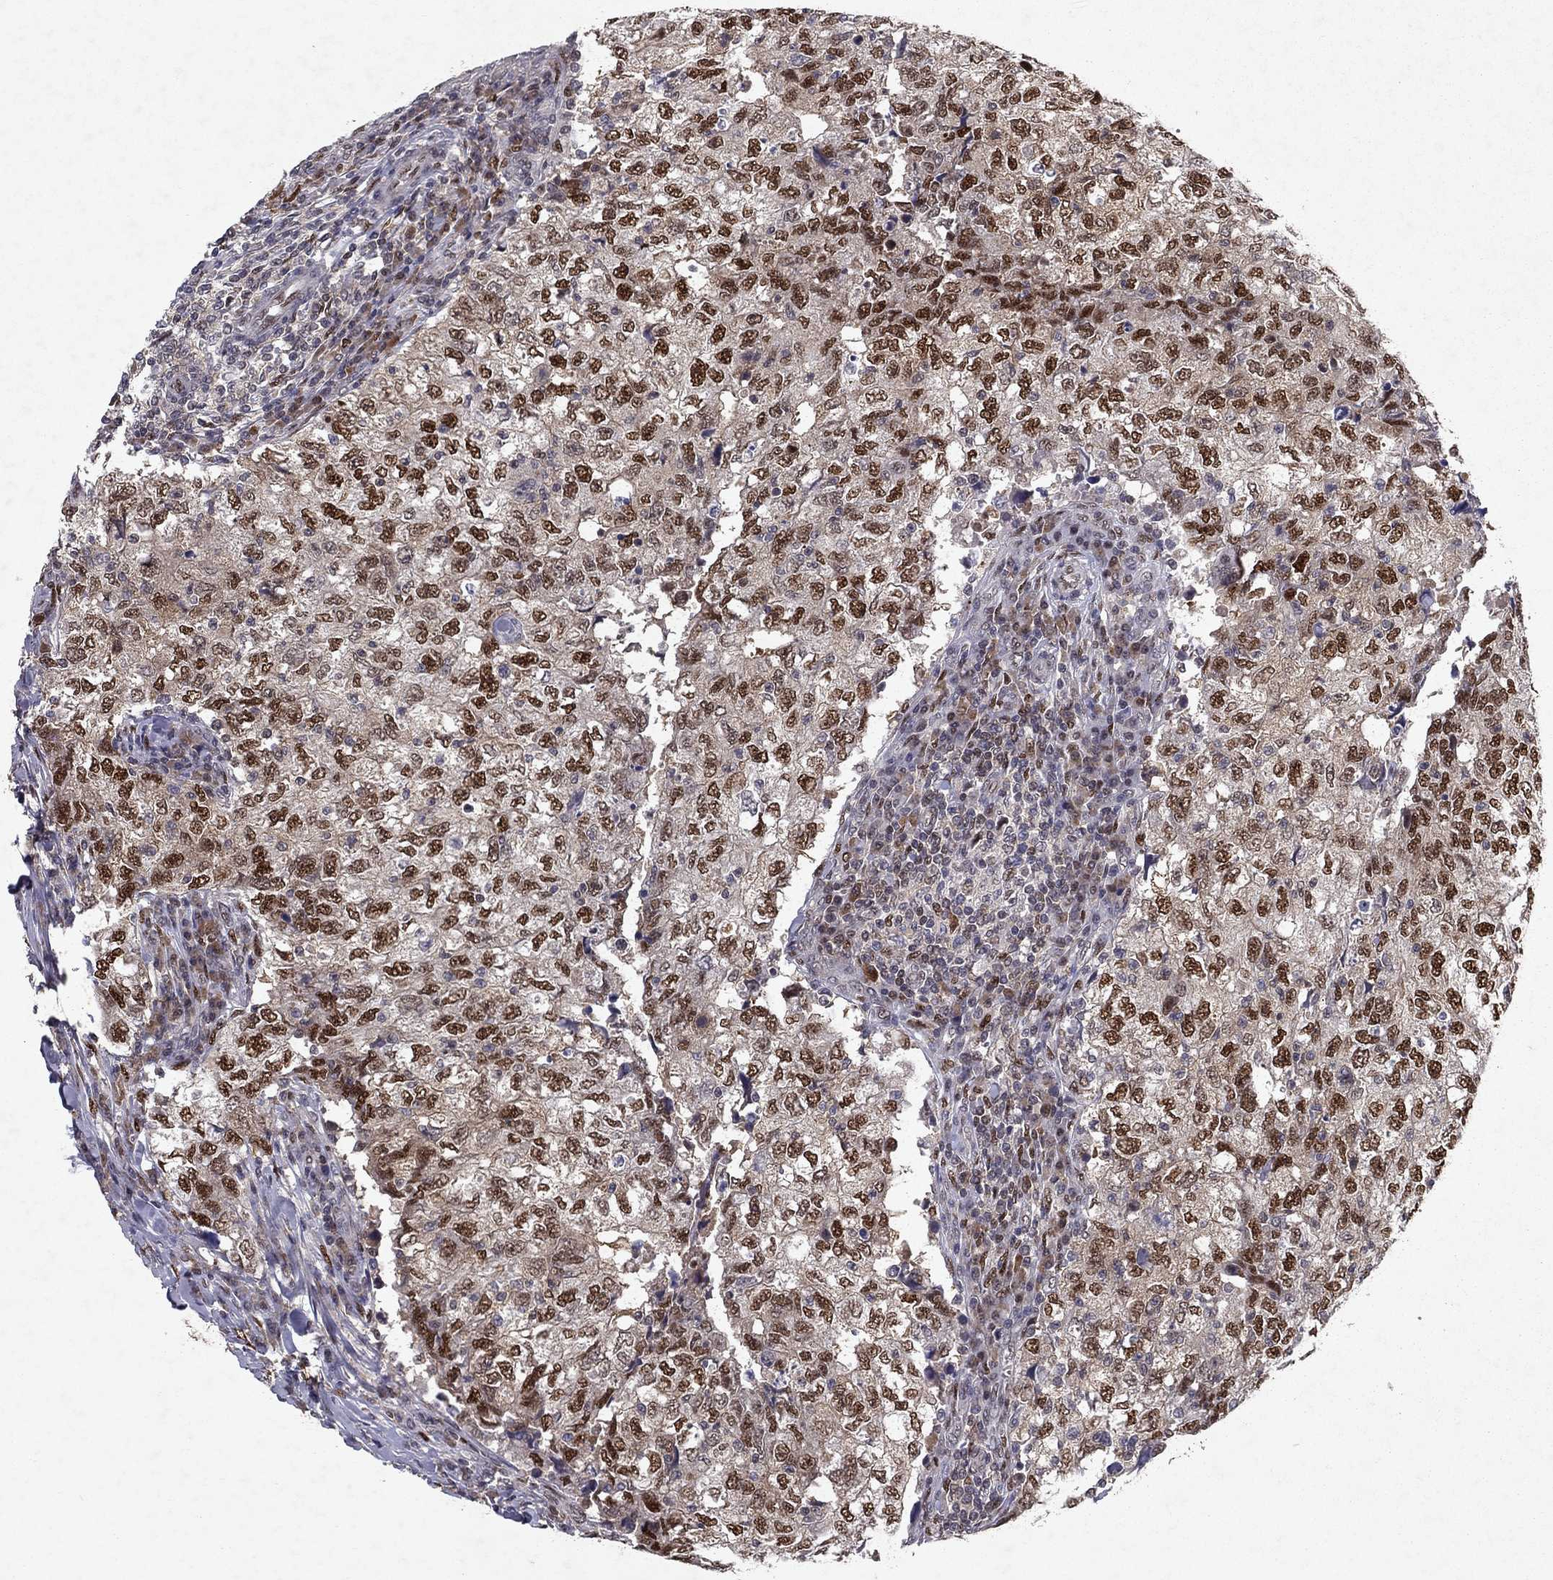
{"staining": {"intensity": "strong", "quantity": "25%-75%", "location": "nuclear"}, "tissue": "breast cancer", "cell_type": "Tumor cells", "image_type": "cancer", "snomed": [{"axis": "morphology", "description": "Duct carcinoma"}, {"axis": "topography", "description": "Breast"}], "caption": "Protein positivity by immunohistochemistry reveals strong nuclear staining in about 25%-75% of tumor cells in infiltrating ductal carcinoma (breast). (Stains: DAB in brown, nuclei in blue, Microscopy: brightfield microscopy at high magnification).", "gene": "CRTC1", "patient": {"sex": "female", "age": 30}}